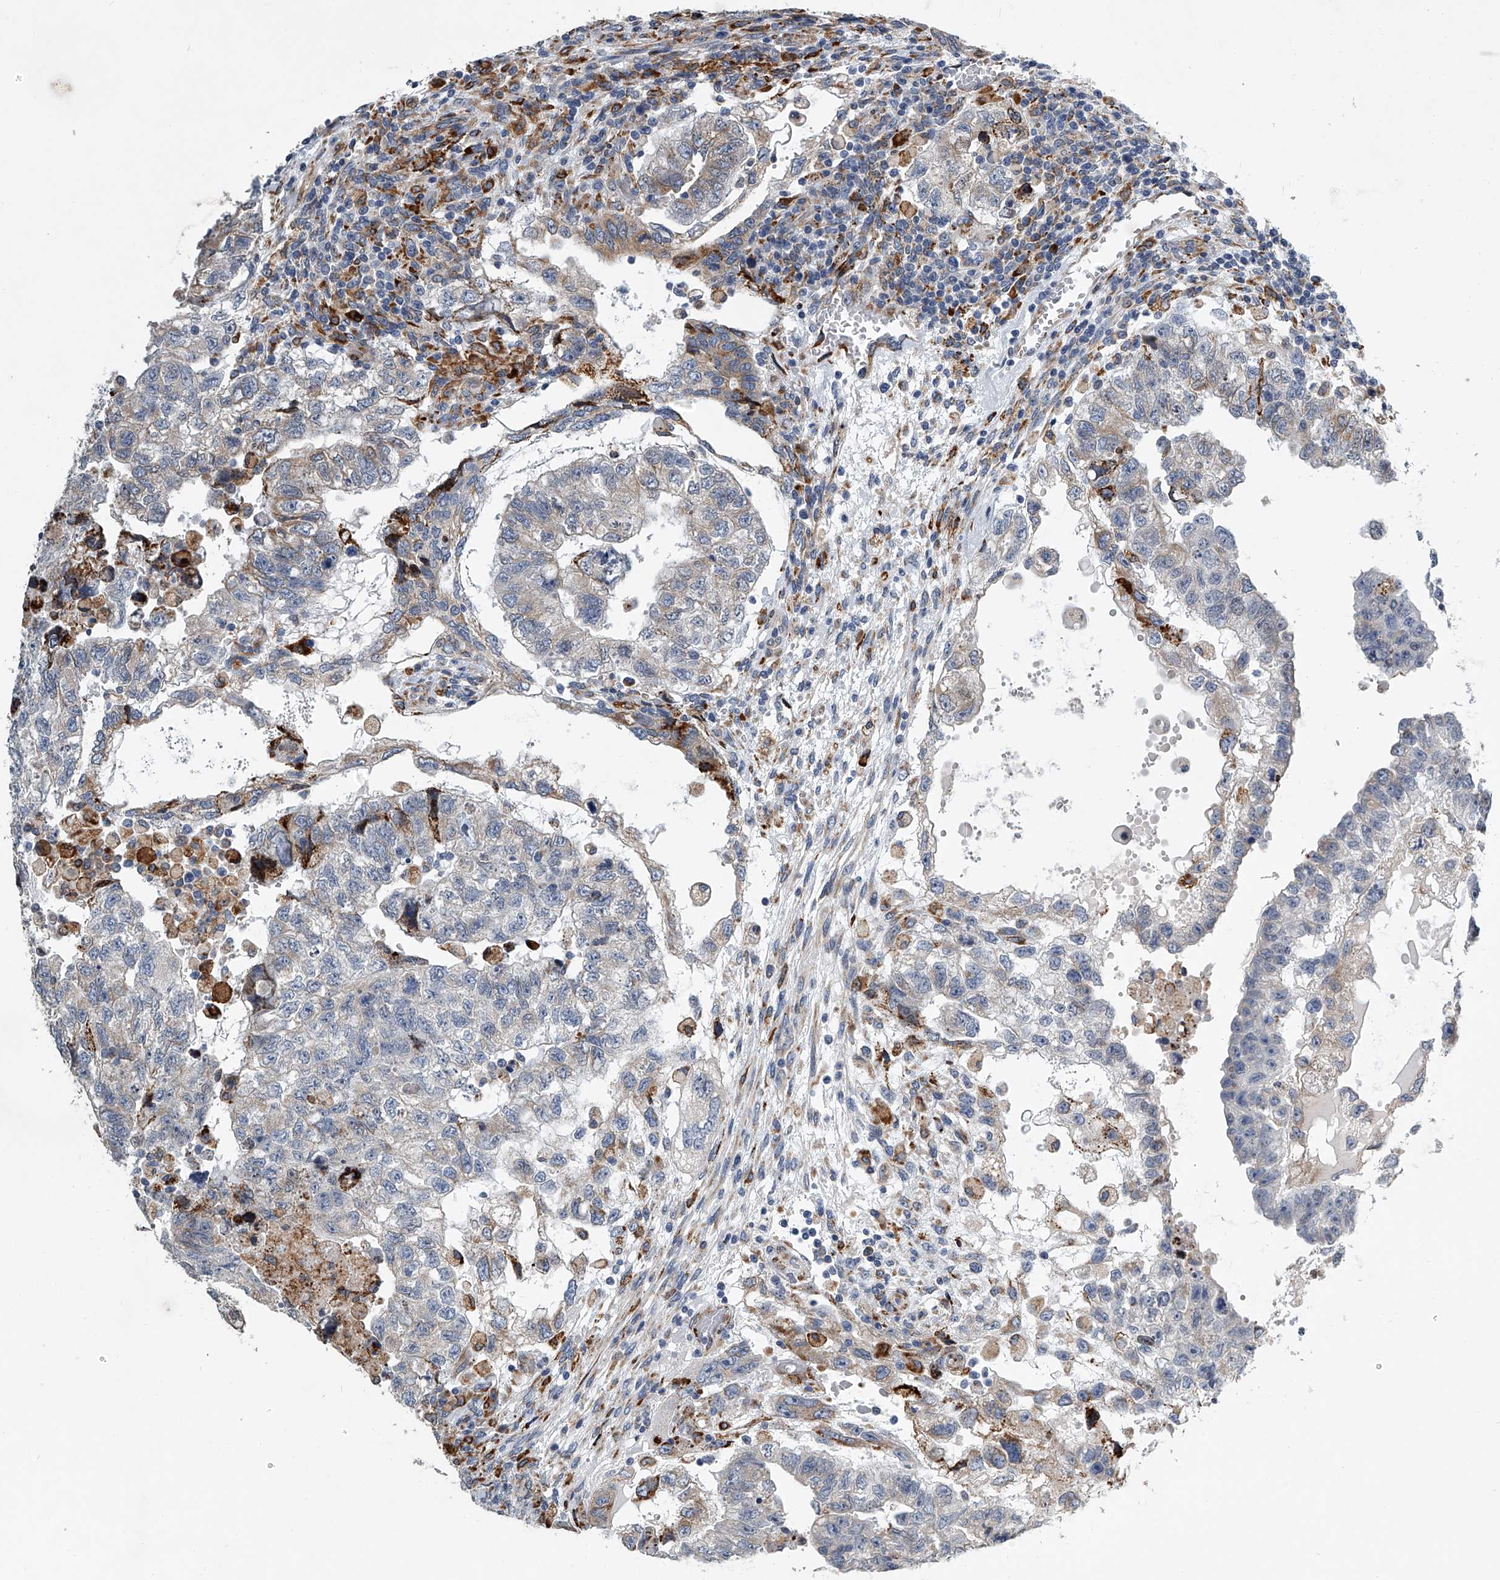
{"staining": {"intensity": "negative", "quantity": "none", "location": "none"}, "tissue": "testis cancer", "cell_type": "Tumor cells", "image_type": "cancer", "snomed": [{"axis": "morphology", "description": "Carcinoma, Embryonal, NOS"}, {"axis": "topography", "description": "Testis"}], "caption": "There is no significant positivity in tumor cells of testis cancer.", "gene": "TMEM63C", "patient": {"sex": "male", "age": 36}}